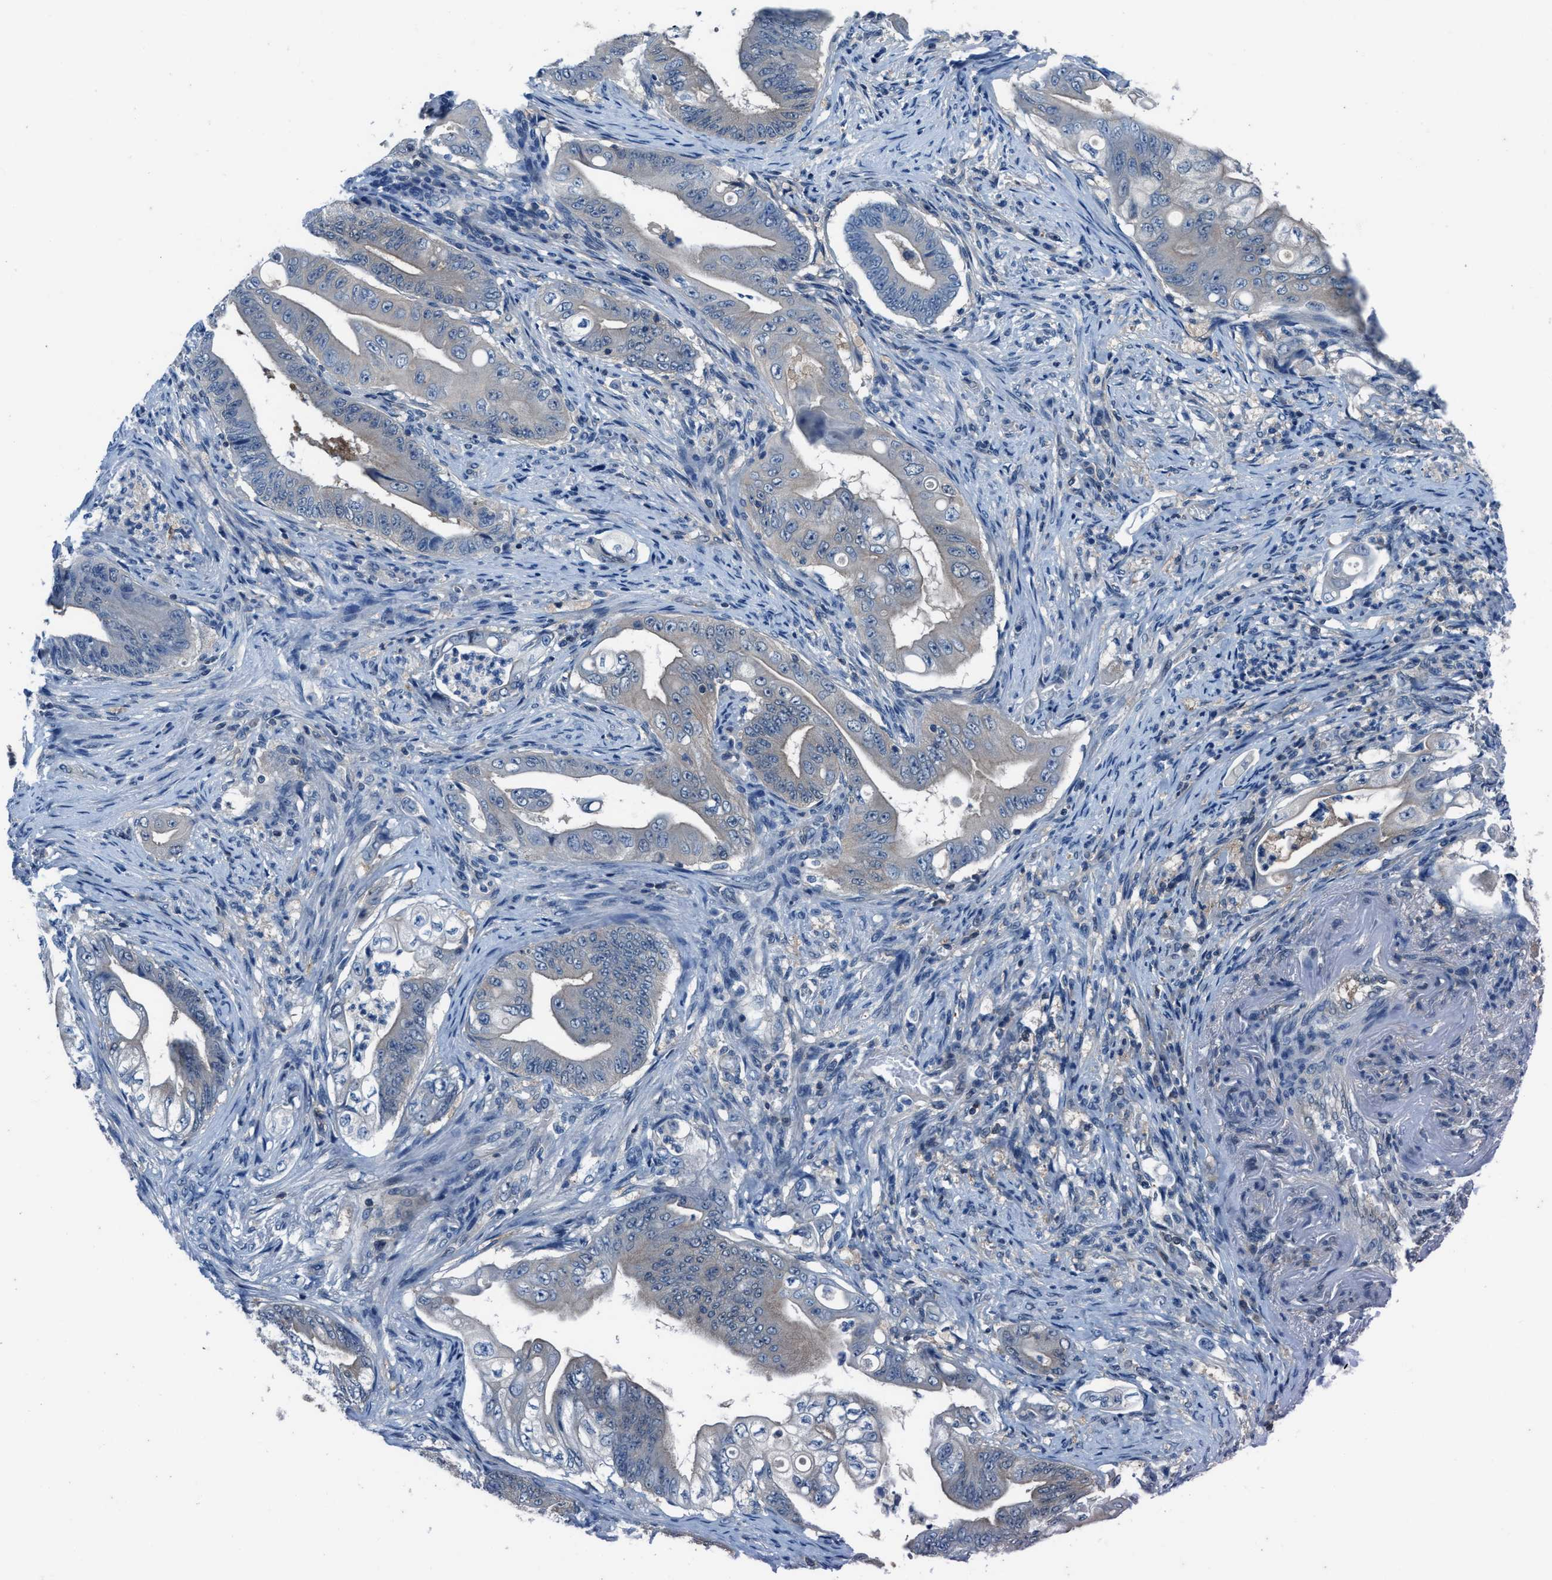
{"staining": {"intensity": "negative", "quantity": "none", "location": "none"}, "tissue": "stomach cancer", "cell_type": "Tumor cells", "image_type": "cancer", "snomed": [{"axis": "morphology", "description": "Adenocarcinoma, NOS"}, {"axis": "topography", "description": "Stomach"}], "caption": "Immunohistochemistry histopathology image of human stomach cancer stained for a protein (brown), which reveals no expression in tumor cells. (Stains: DAB IHC with hematoxylin counter stain, Microscopy: brightfield microscopy at high magnification).", "gene": "NUDT5", "patient": {"sex": "female", "age": 73}}